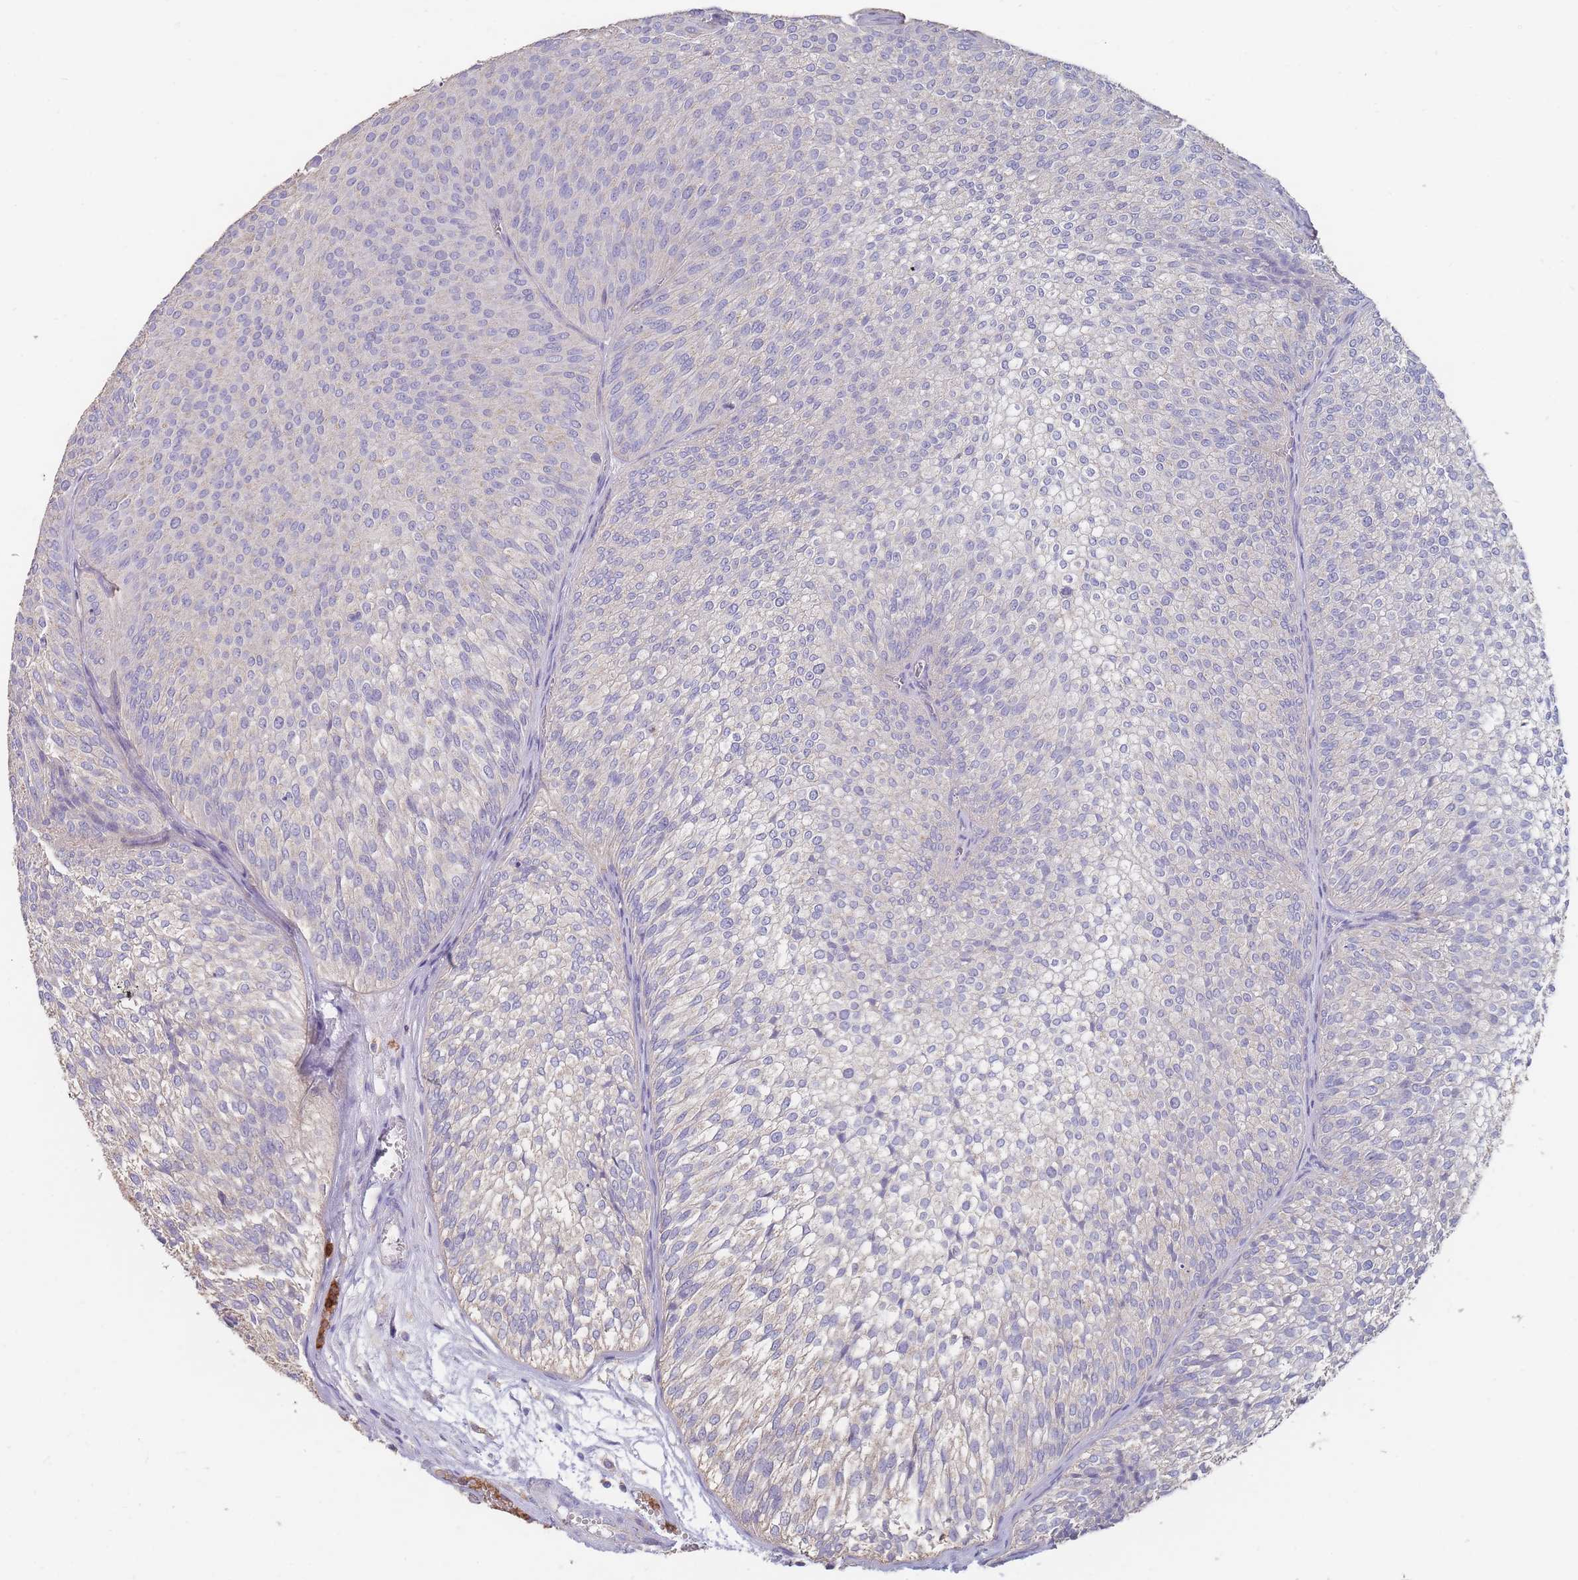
{"staining": {"intensity": "negative", "quantity": "none", "location": "none"}, "tissue": "urothelial cancer", "cell_type": "Tumor cells", "image_type": "cancer", "snomed": [{"axis": "morphology", "description": "Urothelial carcinoma, Low grade"}, {"axis": "topography", "description": "Urinary bladder"}], "caption": "A high-resolution histopathology image shows immunohistochemistry (IHC) staining of low-grade urothelial carcinoma, which reveals no significant expression in tumor cells. Brightfield microscopy of immunohistochemistry stained with DAB (3,3'-diaminobenzidine) (brown) and hematoxylin (blue), captured at high magnification.", "gene": "CLEC12A", "patient": {"sex": "male", "age": 91}}